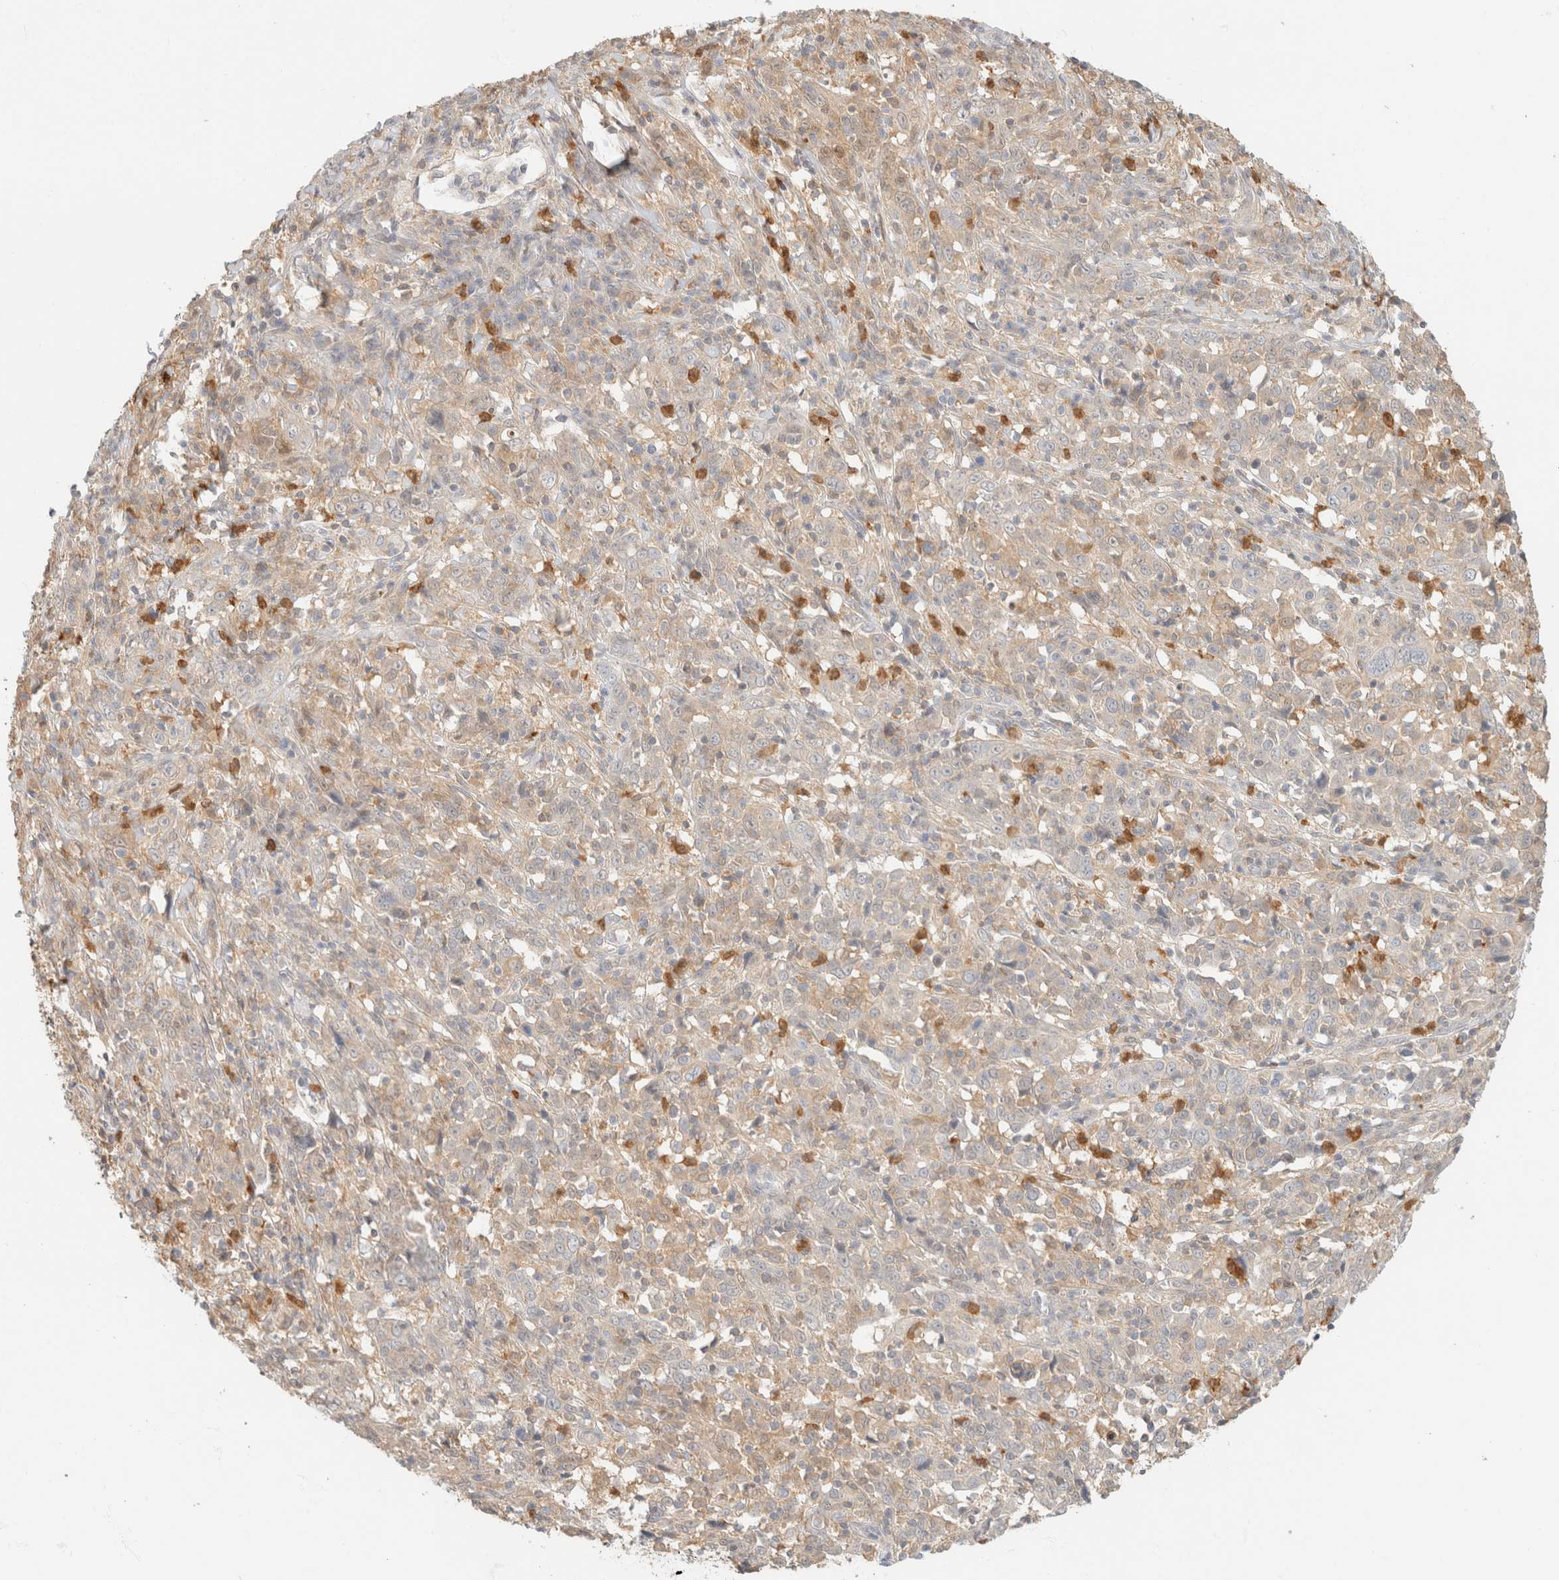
{"staining": {"intensity": "weak", "quantity": "25%-75%", "location": "cytoplasmic/membranous"}, "tissue": "cervical cancer", "cell_type": "Tumor cells", "image_type": "cancer", "snomed": [{"axis": "morphology", "description": "Squamous cell carcinoma, NOS"}, {"axis": "topography", "description": "Cervix"}], "caption": "High-power microscopy captured an immunohistochemistry histopathology image of cervical cancer (squamous cell carcinoma), revealing weak cytoplasmic/membranous staining in approximately 25%-75% of tumor cells.", "gene": "GPI", "patient": {"sex": "female", "age": 46}}